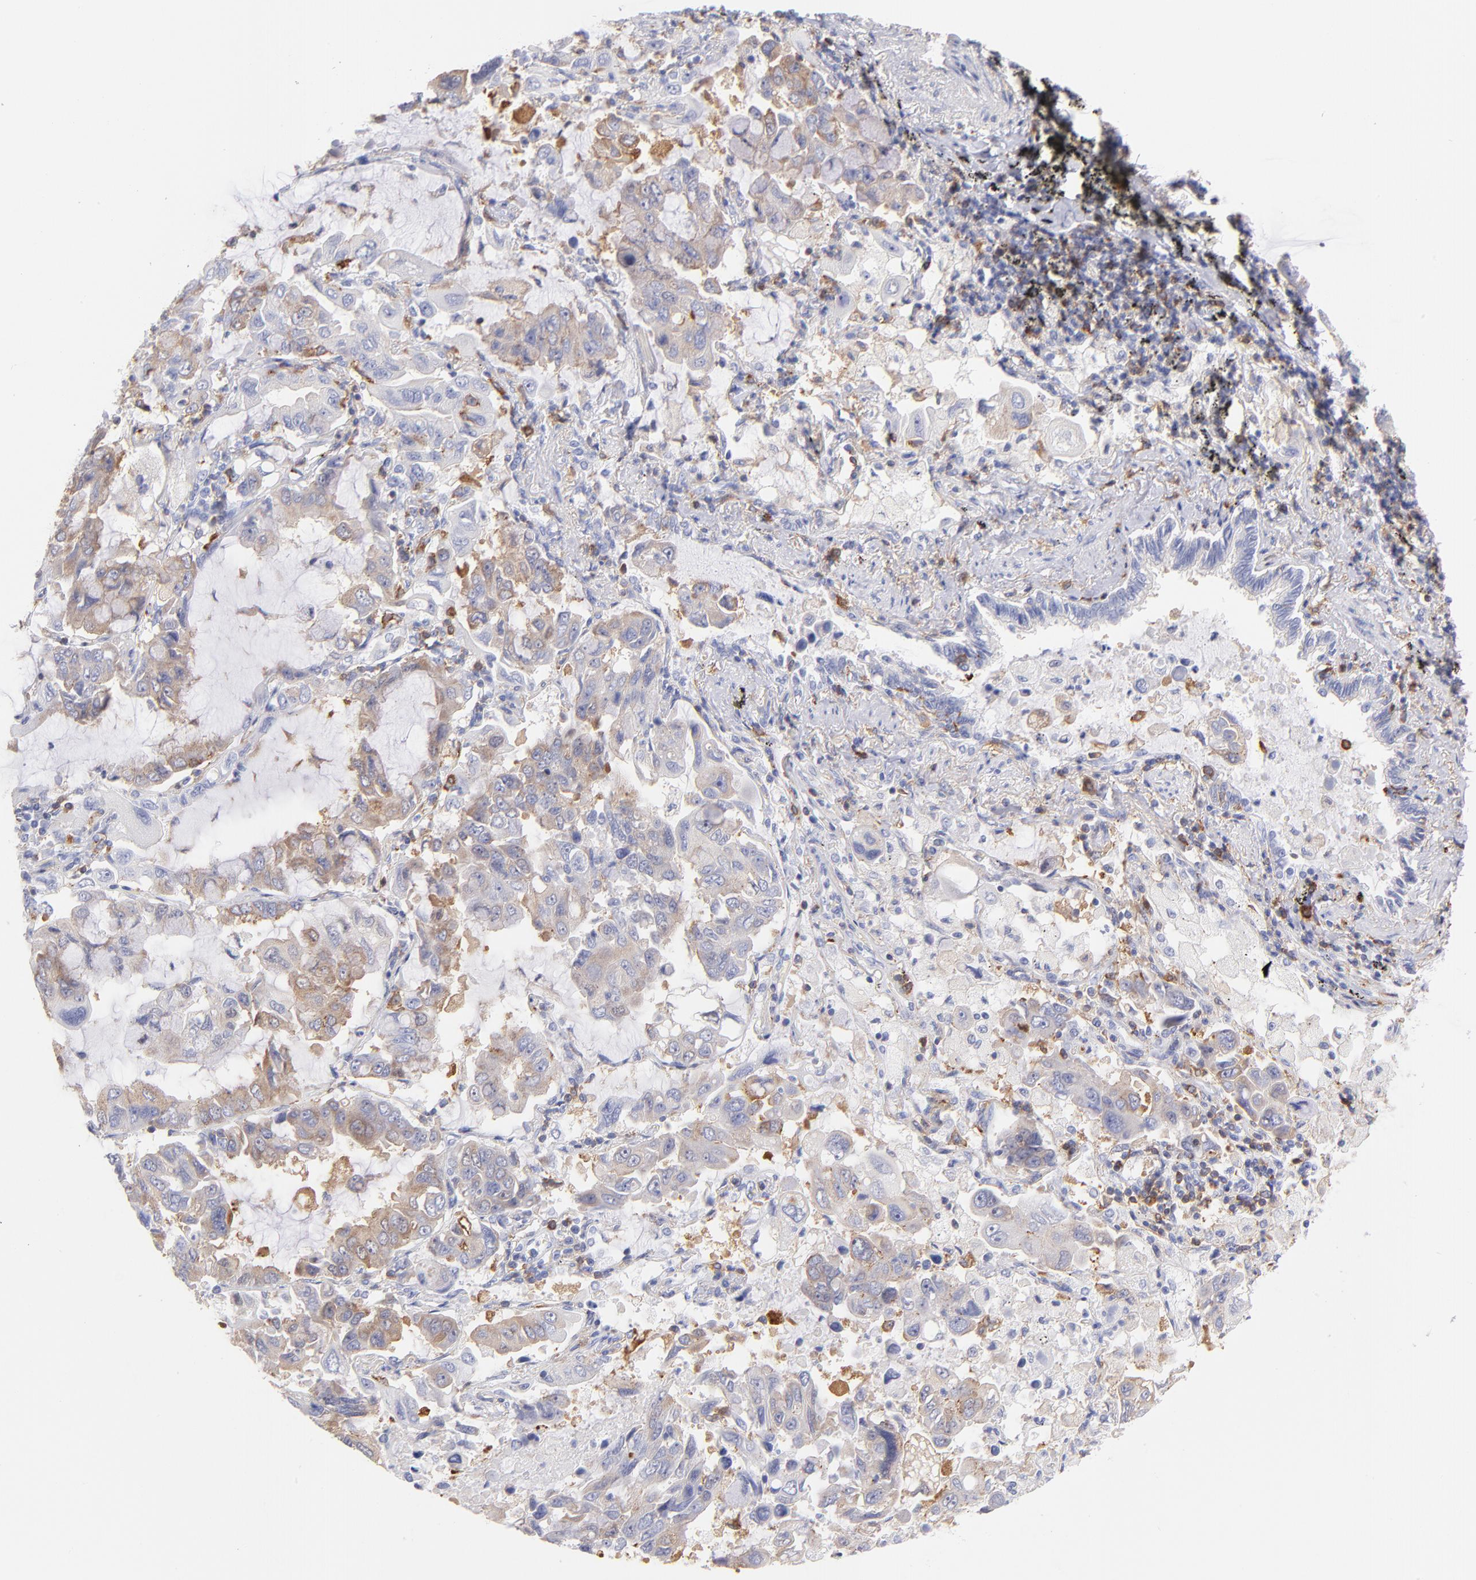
{"staining": {"intensity": "weak", "quantity": ">75%", "location": "cytoplasmic/membranous"}, "tissue": "lung cancer", "cell_type": "Tumor cells", "image_type": "cancer", "snomed": [{"axis": "morphology", "description": "Adenocarcinoma, NOS"}, {"axis": "topography", "description": "Lung"}], "caption": "Protein expression analysis of human lung cancer reveals weak cytoplasmic/membranous staining in about >75% of tumor cells.", "gene": "PRKCA", "patient": {"sex": "male", "age": 64}}